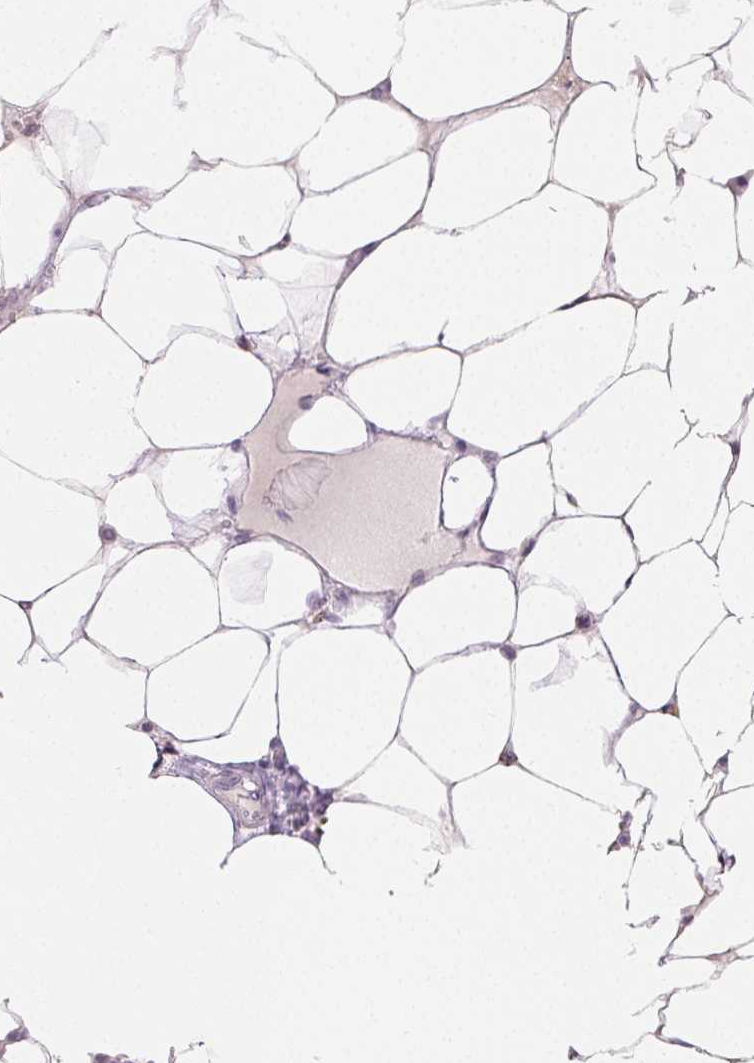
{"staining": {"intensity": "negative", "quantity": "none", "location": "none"}, "tissue": "bone marrow", "cell_type": "Hematopoietic cells", "image_type": "normal", "snomed": [{"axis": "morphology", "description": "Normal tissue, NOS"}, {"axis": "topography", "description": "Bone marrow"}], "caption": "DAB (3,3'-diaminobenzidine) immunohistochemical staining of benign human bone marrow demonstrates no significant positivity in hematopoietic cells. The staining is performed using DAB (3,3'-diaminobenzidine) brown chromogen with nuclei counter-stained in using hematoxylin.", "gene": "MAP1LC3A", "patient": {"sex": "male", "age": 64}}